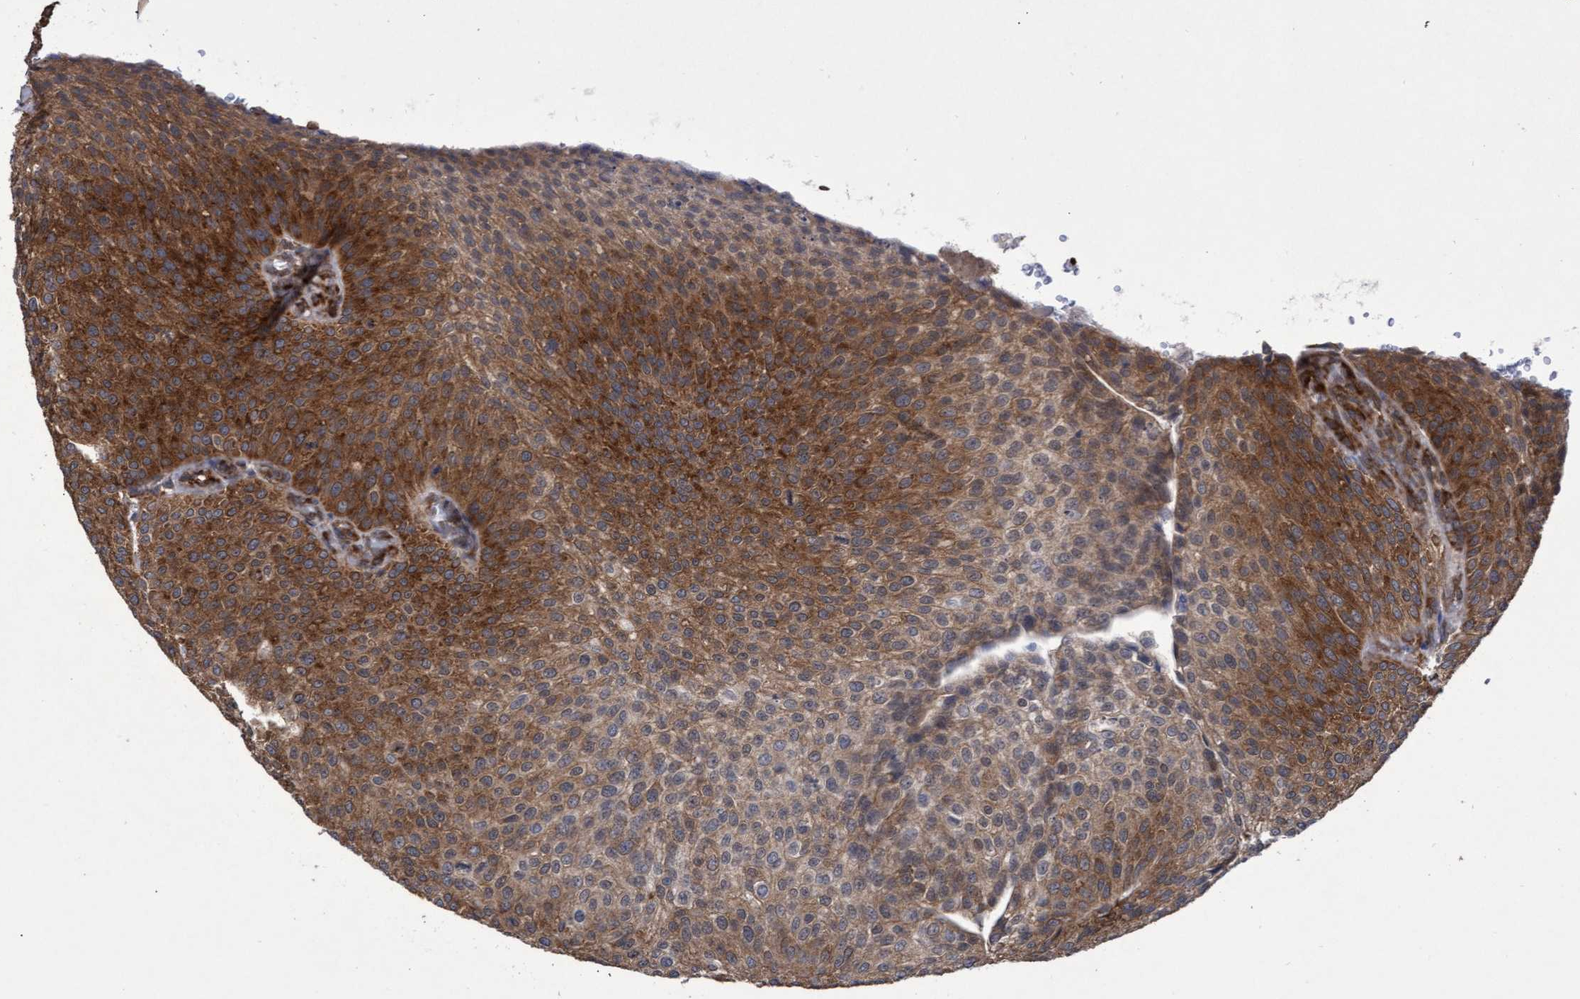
{"staining": {"intensity": "strong", "quantity": ">75%", "location": "cytoplasmic/membranous"}, "tissue": "urothelial cancer", "cell_type": "Tumor cells", "image_type": "cancer", "snomed": [{"axis": "morphology", "description": "Urothelial carcinoma, Low grade"}, {"axis": "topography", "description": "Smooth muscle"}, {"axis": "topography", "description": "Urinary bladder"}], "caption": "Low-grade urothelial carcinoma tissue exhibits strong cytoplasmic/membranous staining in approximately >75% of tumor cells", "gene": "ABCF2", "patient": {"sex": "male", "age": 60}}